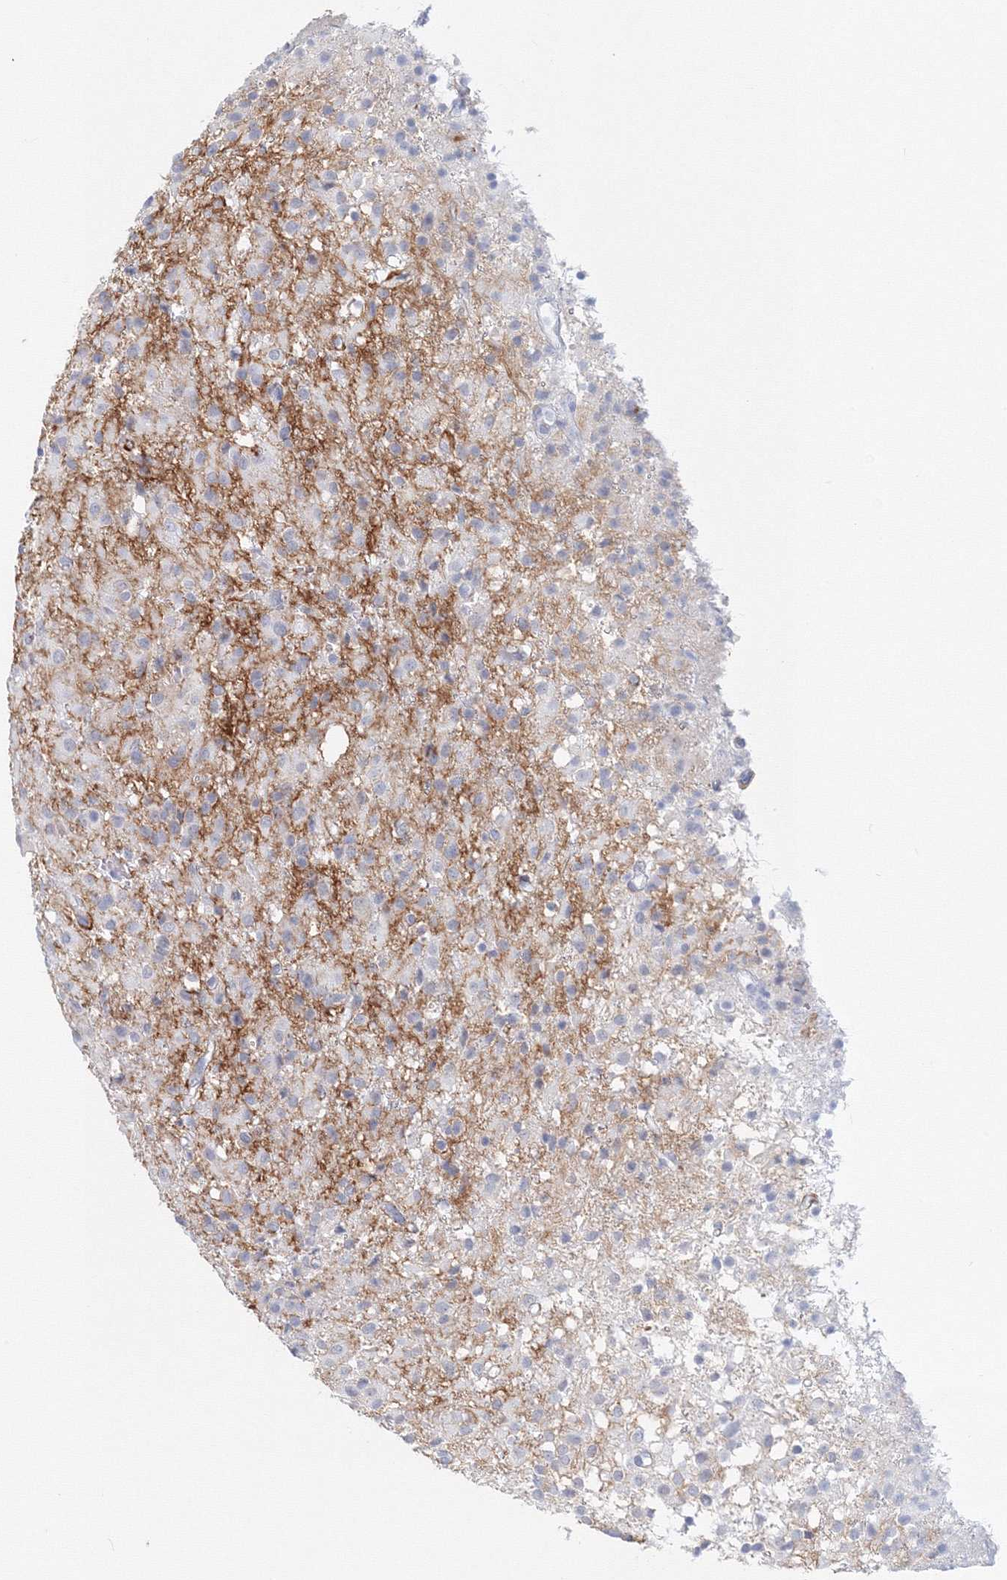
{"staining": {"intensity": "negative", "quantity": "none", "location": "none"}, "tissue": "glioma", "cell_type": "Tumor cells", "image_type": "cancer", "snomed": [{"axis": "morphology", "description": "Glioma, malignant, High grade"}, {"axis": "topography", "description": "Brain"}], "caption": "Immunohistochemistry micrograph of neoplastic tissue: glioma stained with DAB (3,3'-diaminobenzidine) shows no significant protein expression in tumor cells. (Brightfield microscopy of DAB (3,3'-diaminobenzidine) IHC at high magnification).", "gene": "VSIG1", "patient": {"sex": "female", "age": 59}}